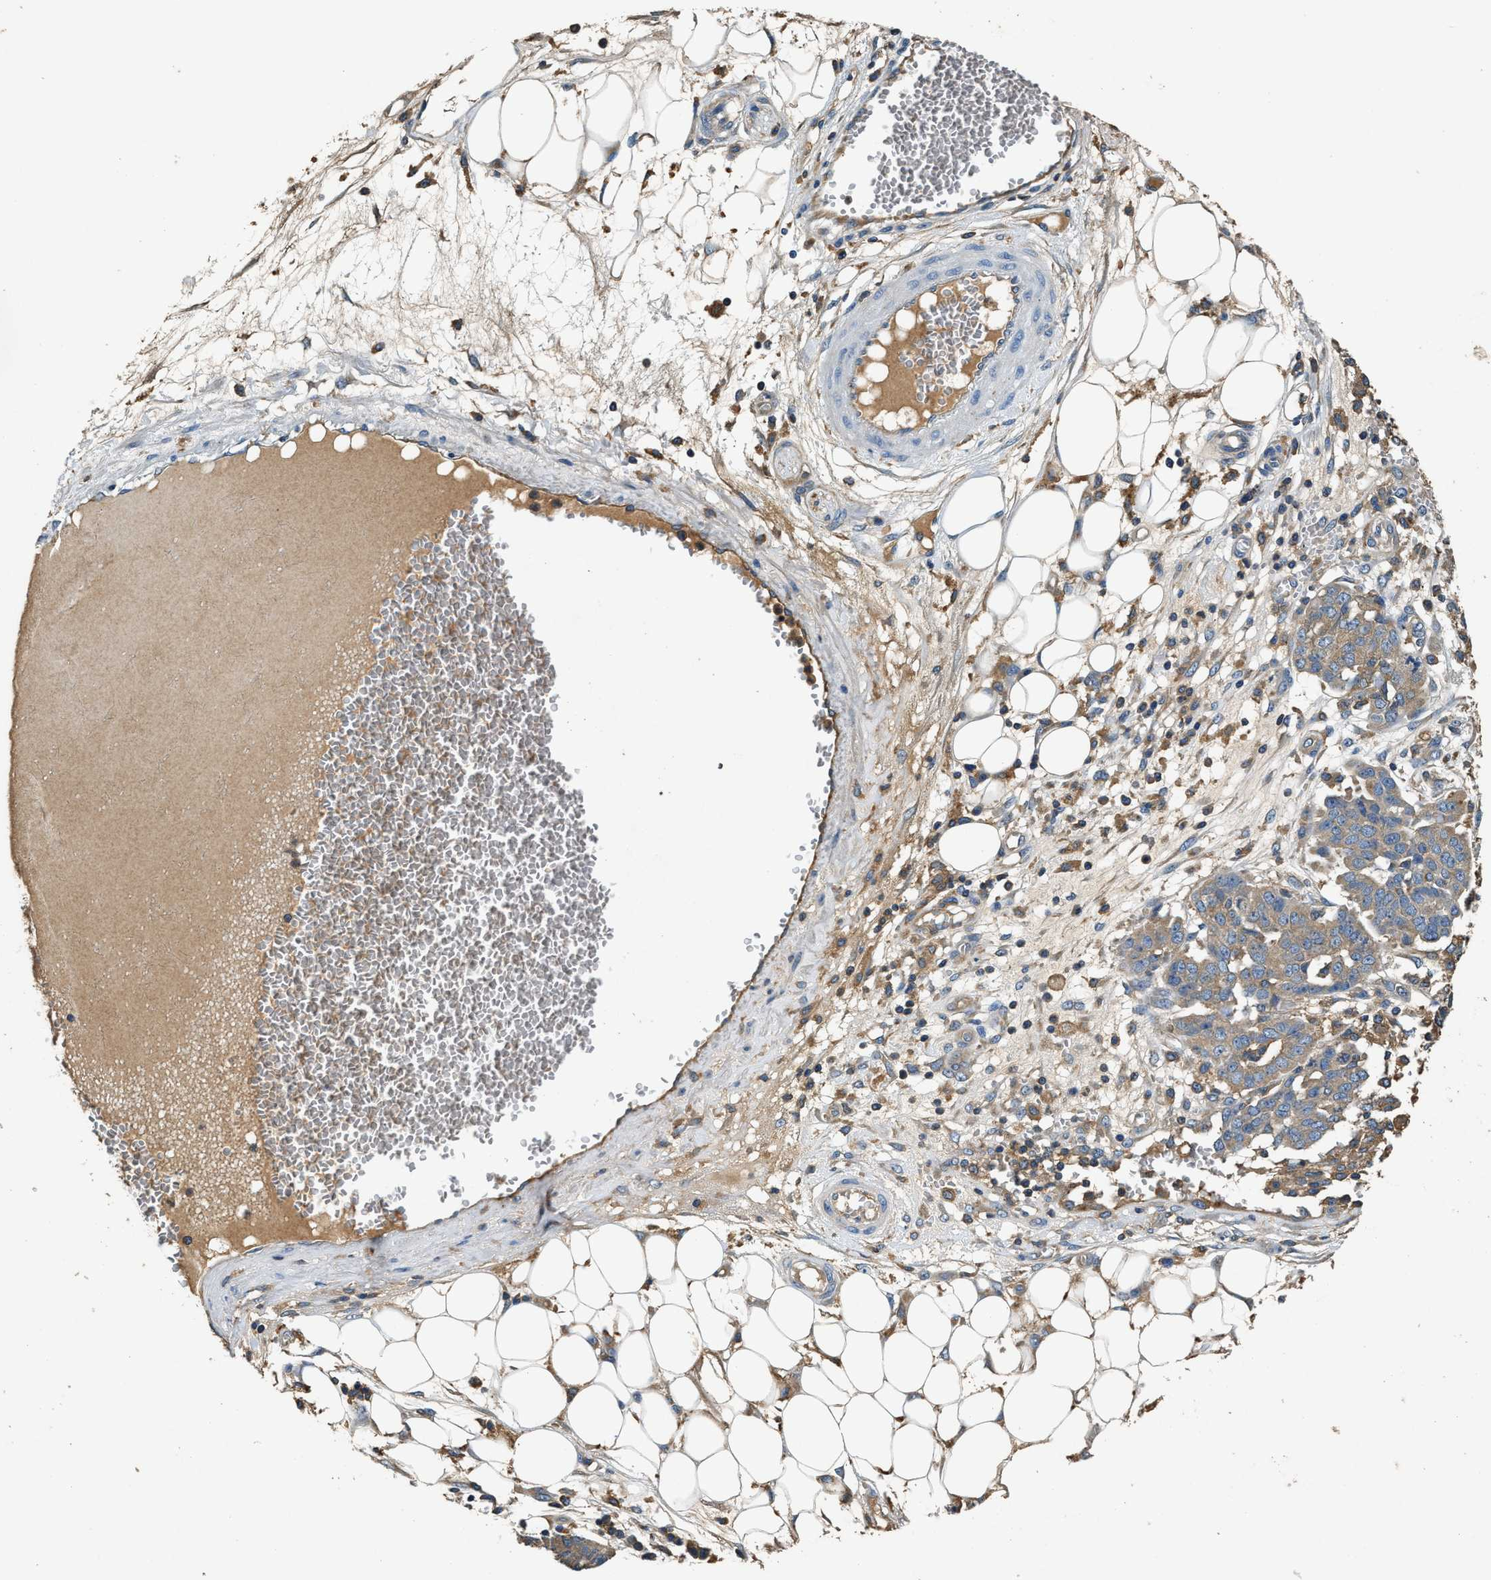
{"staining": {"intensity": "weak", "quantity": ">75%", "location": "cytoplasmic/membranous"}, "tissue": "ovarian cancer", "cell_type": "Tumor cells", "image_type": "cancer", "snomed": [{"axis": "morphology", "description": "Cystadenocarcinoma, serous, NOS"}, {"axis": "topography", "description": "Soft tissue"}, {"axis": "topography", "description": "Ovary"}], "caption": "Weak cytoplasmic/membranous expression is appreciated in approximately >75% of tumor cells in ovarian cancer (serous cystadenocarcinoma).", "gene": "BLOC1S1", "patient": {"sex": "female", "age": 57}}